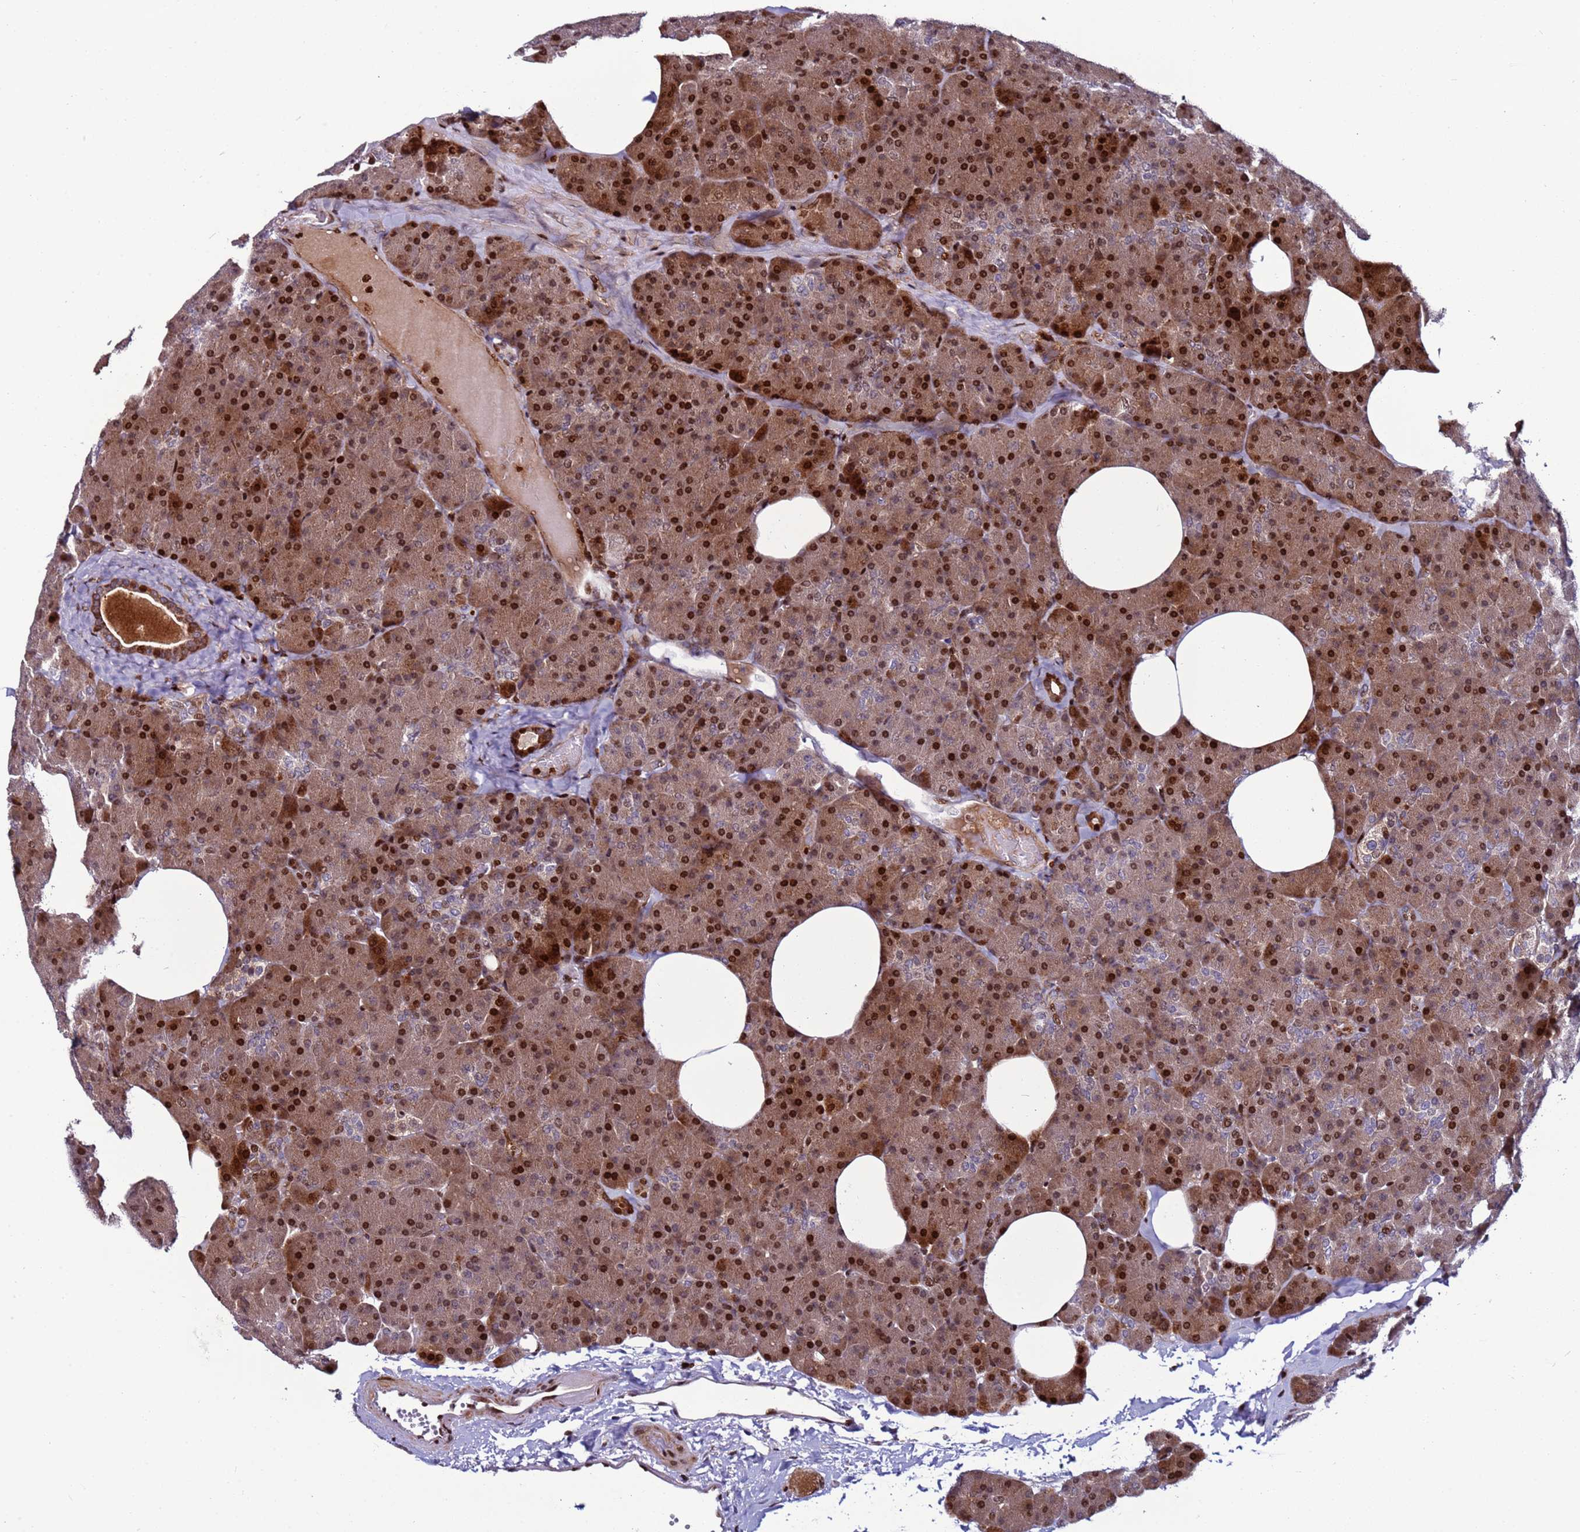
{"staining": {"intensity": "strong", "quantity": ">75%", "location": "cytoplasmic/membranous,nuclear"}, "tissue": "pancreas", "cell_type": "Exocrine glandular cells", "image_type": "normal", "snomed": [{"axis": "morphology", "description": "Normal tissue, NOS"}, {"axis": "morphology", "description": "Carcinoid, malignant, NOS"}, {"axis": "topography", "description": "Pancreas"}], "caption": "Strong cytoplasmic/membranous,nuclear staining for a protein is seen in about >75% of exocrine glandular cells of unremarkable pancreas using IHC.", "gene": "WBP11", "patient": {"sex": "female", "age": 35}}